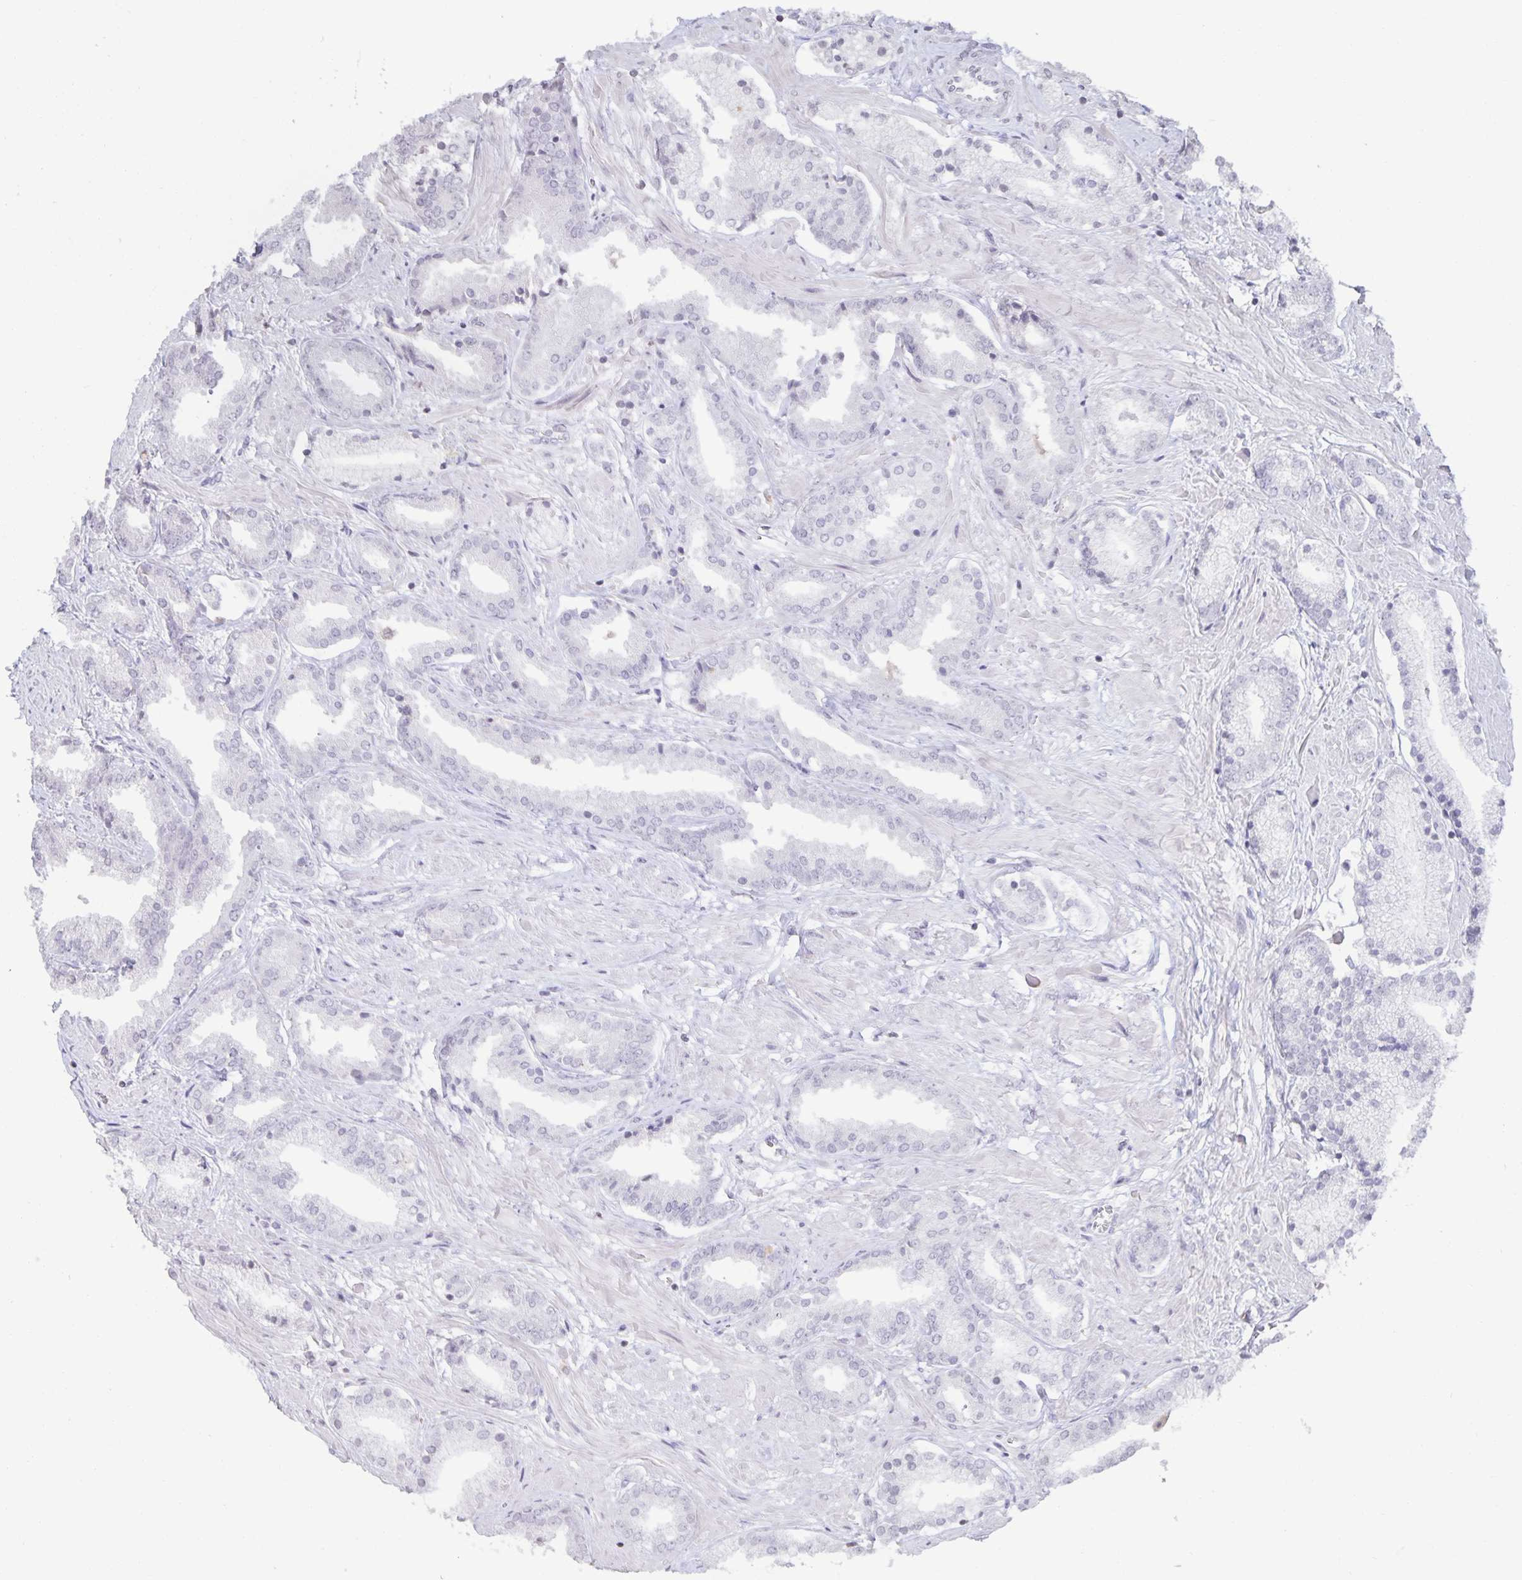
{"staining": {"intensity": "negative", "quantity": "none", "location": "none"}, "tissue": "prostate cancer", "cell_type": "Tumor cells", "image_type": "cancer", "snomed": [{"axis": "morphology", "description": "Adenocarcinoma, High grade"}, {"axis": "topography", "description": "Prostate"}], "caption": "A high-resolution photomicrograph shows immunohistochemistry staining of prostate cancer, which exhibits no significant expression in tumor cells.", "gene": "AQP4", "patient": {"sex": "male", "age": 56}}